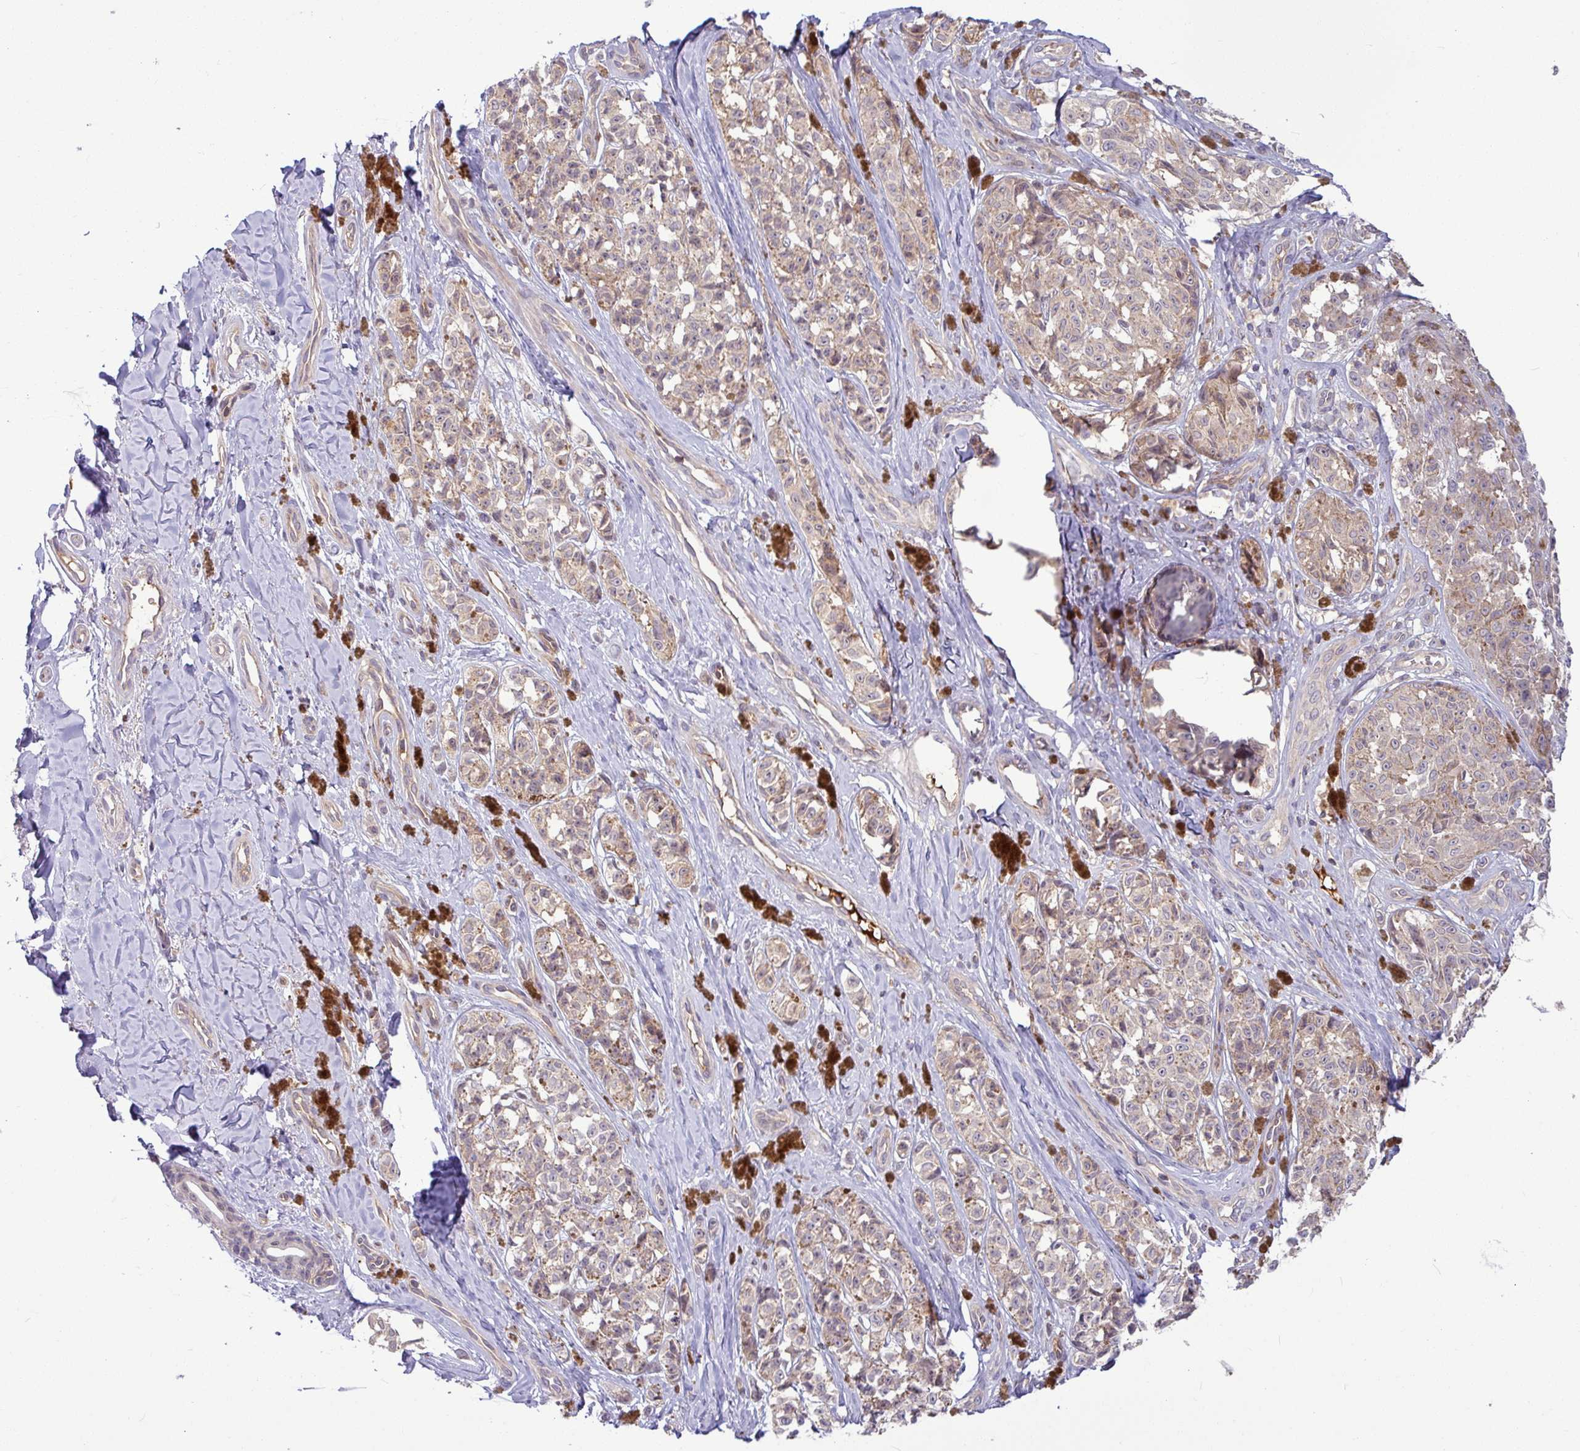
{"staining": {"intensity": "weak", "quantity": "25%-75%", "location": "cytoplasmic/membranous"}, "tissue": "melanoma", "cell_type": "Tumor cells", "image_type": "cancer", "snomed": [{"axis": "morphology", "description": "Malignant melanoma, NOS"}, {"axis": "topography", "description": "Skin"}], "caption": "Tumor cells demonstrate low levels of weak cytoplasmic/membranous positivity in approximately 25%-75% of cells in malignant melanoma.", "gene": "B4GALNT4", "patient": {"sex": "female", "age": 65}}